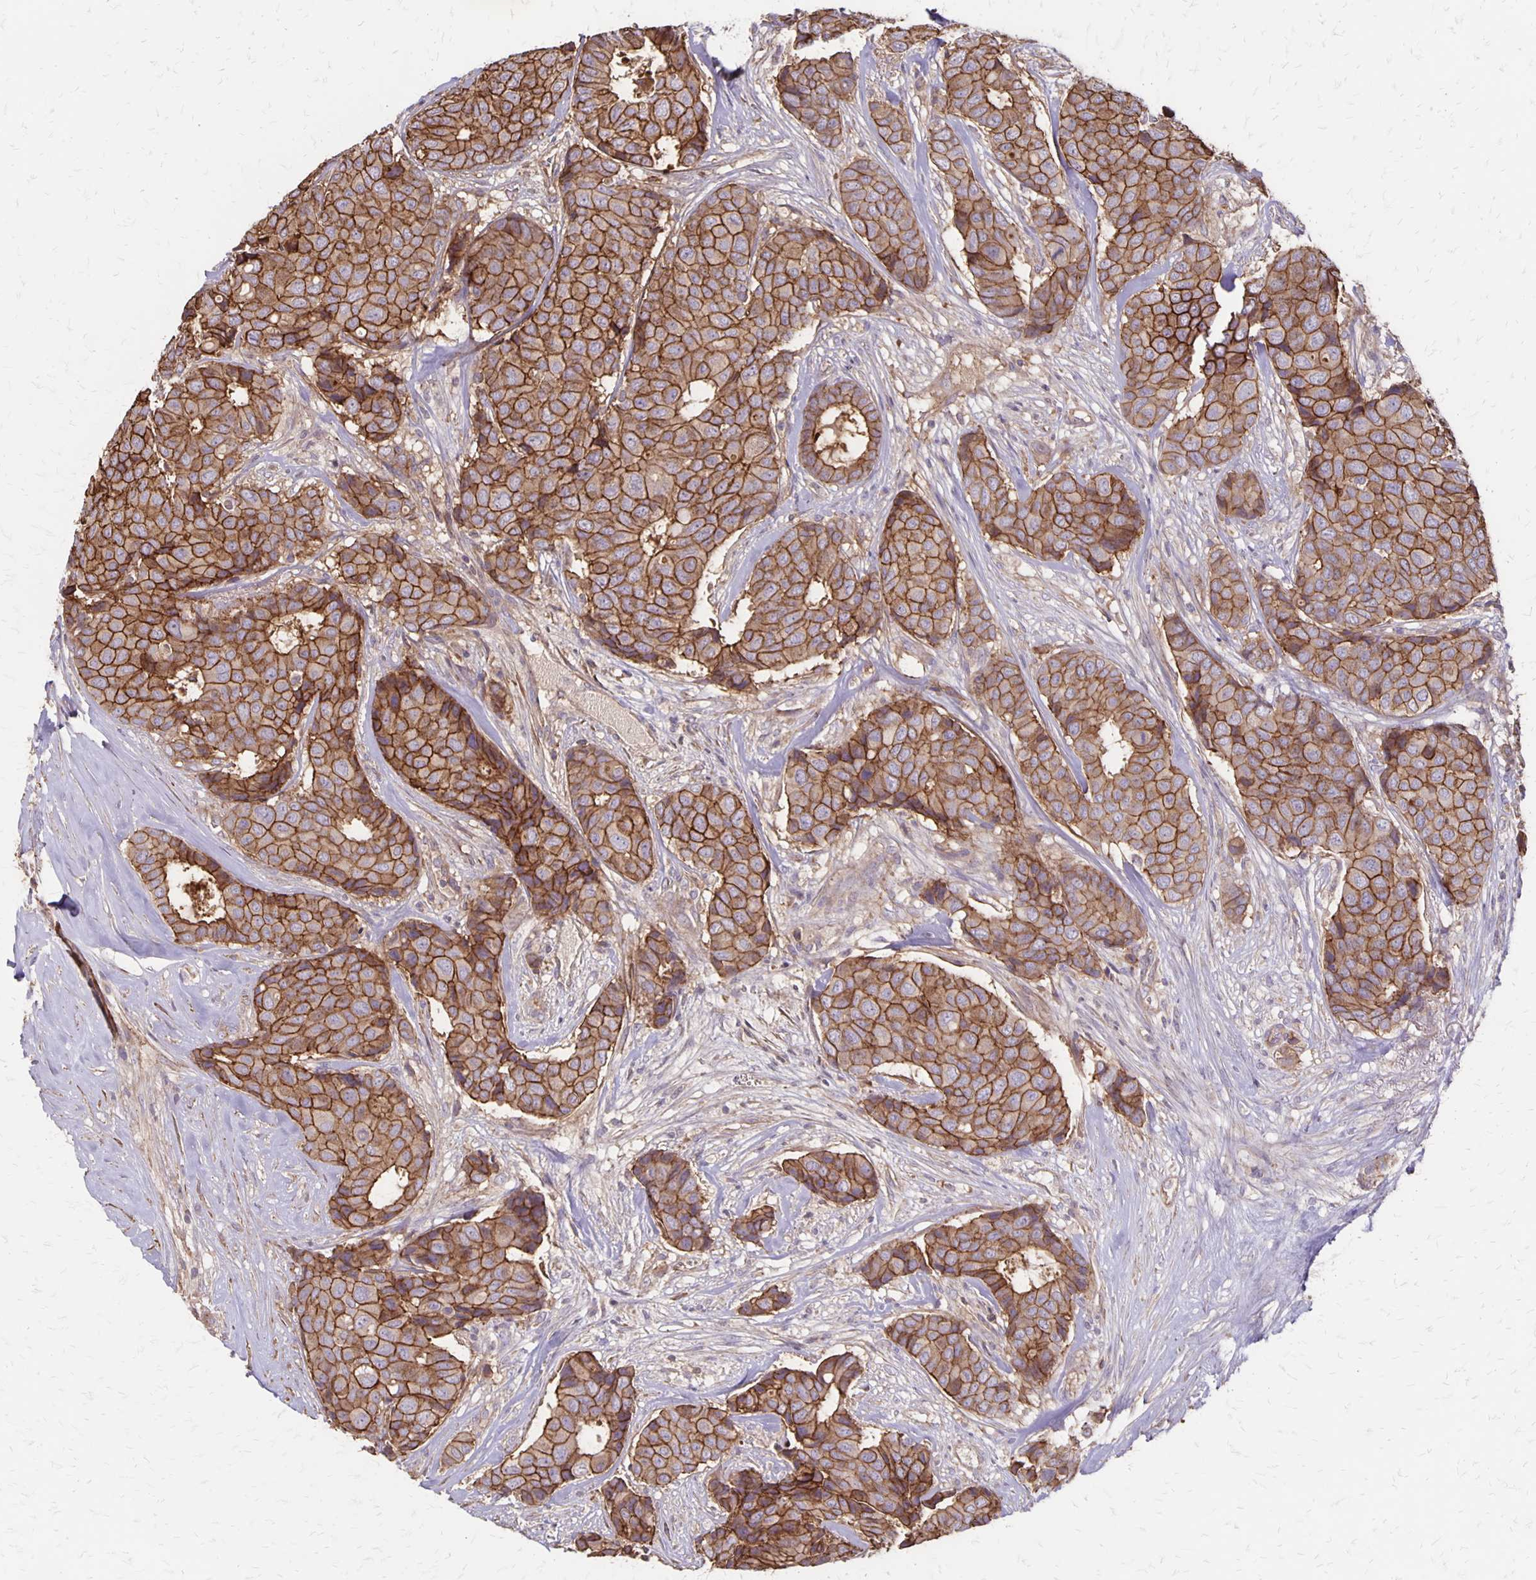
{"staining": {"intensity": "moderate", "quantity": ">75%", "location": "cytoplasmic/membranous"}, "tissue": "breast cancer", "cell_type": "Tumor cells", "image_type": "cancer", "snomed": [{"axis": "morphology", "description": "Duct carcinoma"}, {"axis": "topography", "description": "Breast"}], "caption": "Intraductal carcinoma (breast) was stained to show a protein in brown. There is medium levels of moderate cytoplasmic/membranous staining in about >75% of tumor cells.", "gene": "PROM2", "patient": {"sex": "female", "age": 75}}